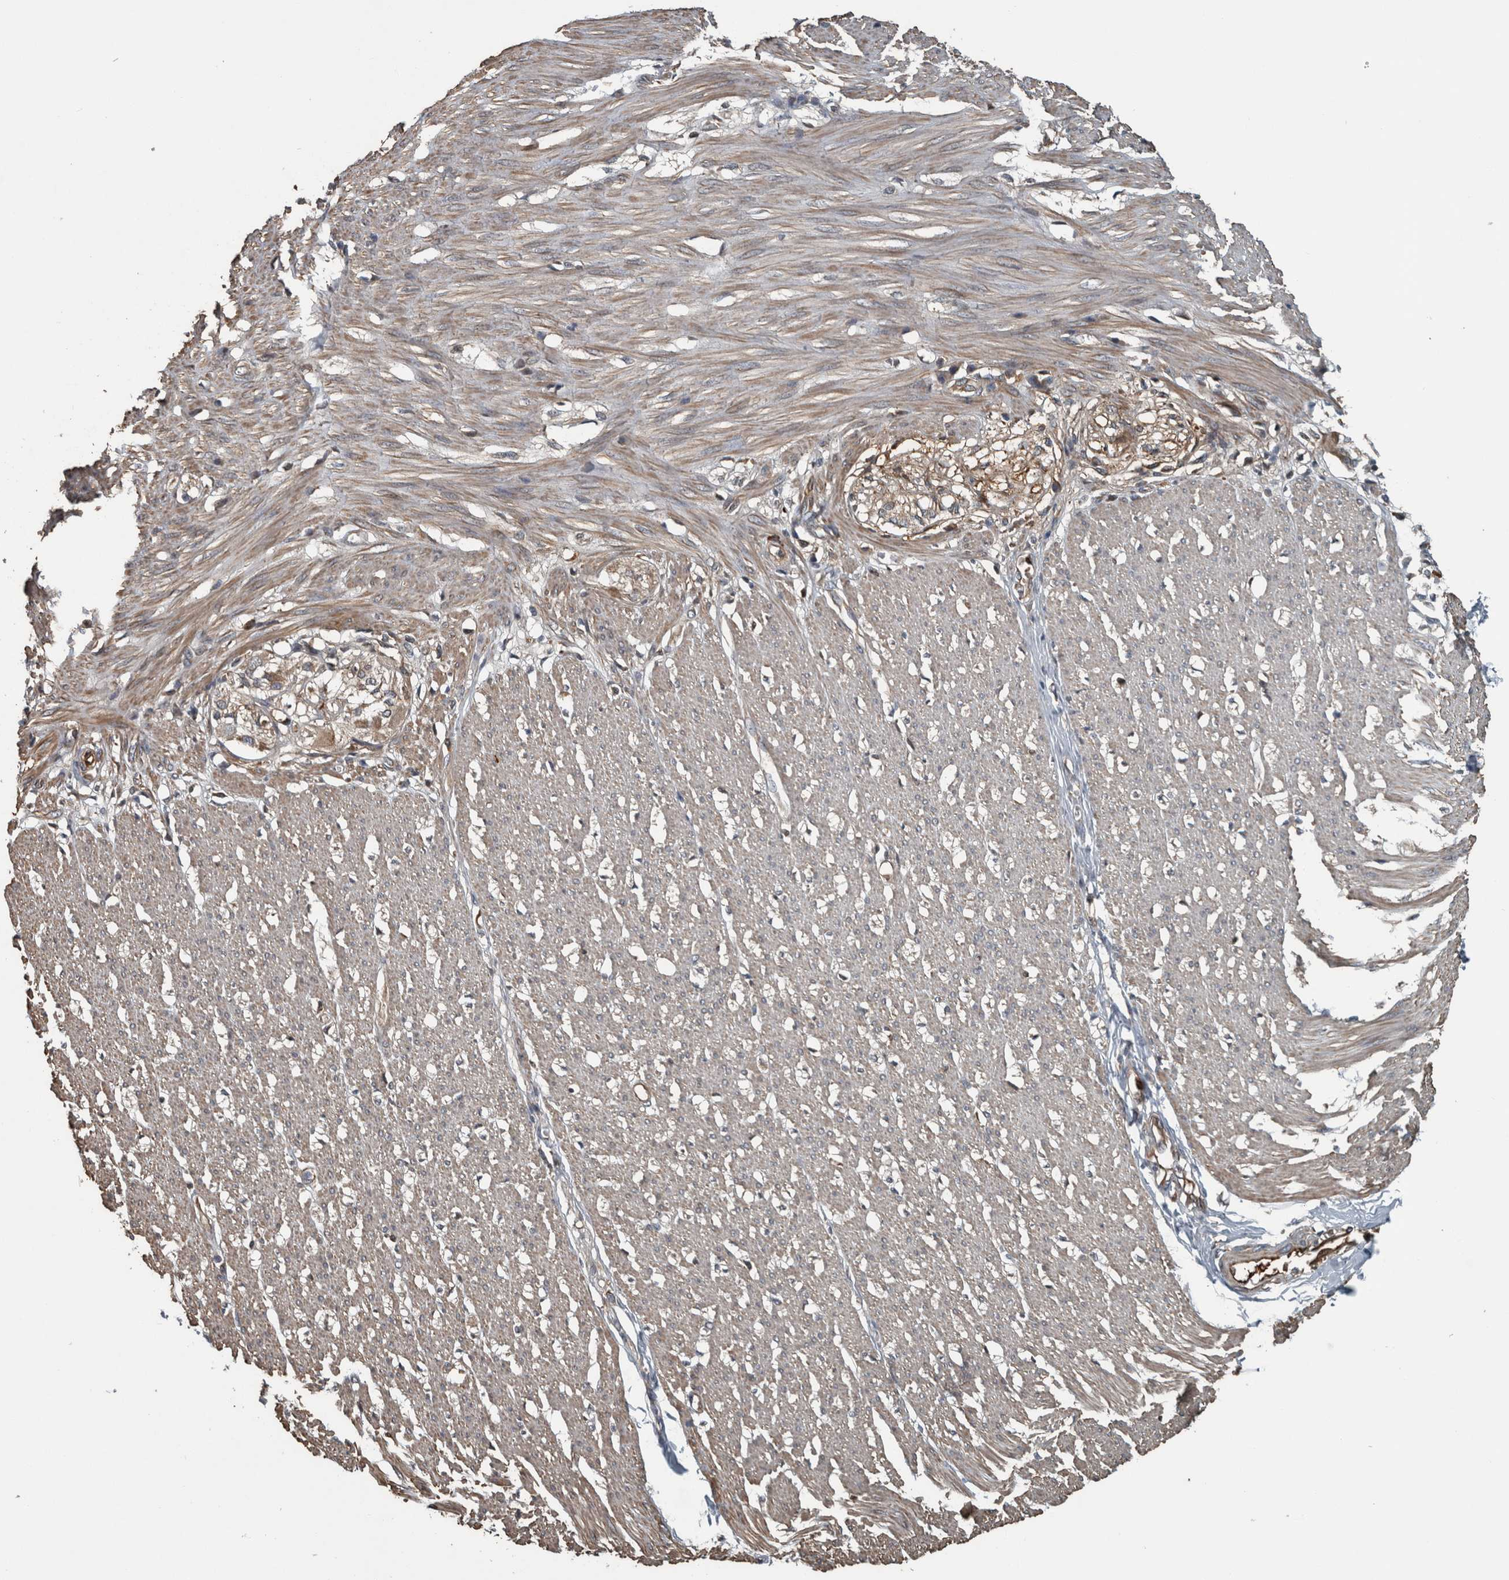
{"staining": {"intensity": "moderate", "quantity": "25%-75%", "location": "cytoplasmic/membranous"}, "tissue": "smooth muscle", "cell_type": "Smooth muscle cells", "image_type": "normal", "snomed": [{"axis": "morphology", "description": "Normal tissue, NOS"}, {"axis": "morphology", "description": "Adenocarcinoma, NOS"}, {"axis": "topography", "description": "Colon"}, {"axis": "topography", "description": "Peripheral nerve tissue"}], "caption": "Human smooth muscle stained for a protein (brown) displays moderate cytoplasmic/membranous positive expression in approximately 25%-75% of smooth muscle cells.", "gene": "EXOC8", "patient": {"sex": "male", "age": 14}}